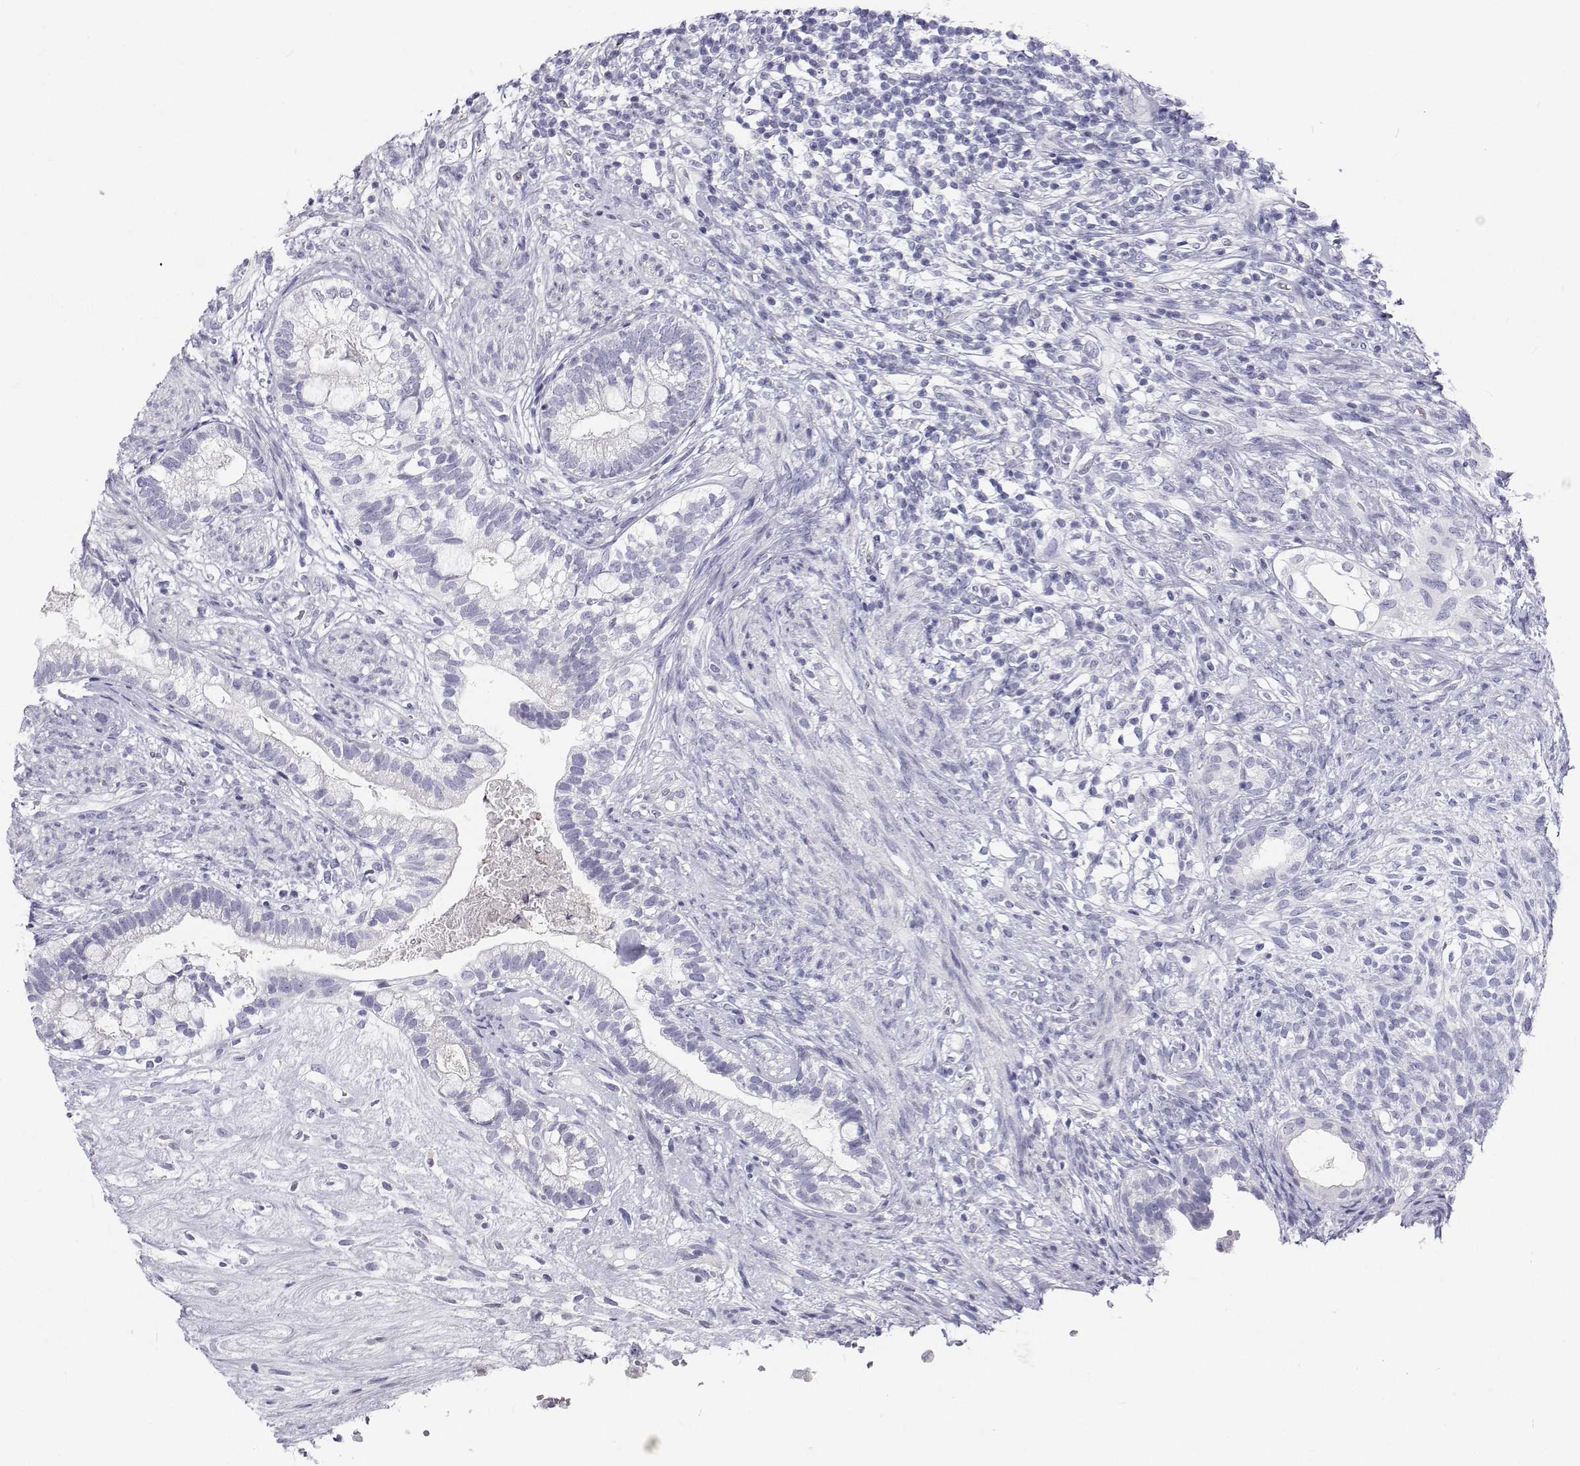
{"staining": {"intensity": "negative", "quantity": "none", "location": "none"}, "tissue": "testis cancer", "cell_type": "Tumor cells", "image_type": "cancer", "snomed": [{"axis": "morphology", "description": "Seminoma, NOS"}, {"axis": "morphology", "description": "Carcinoma, Embryonal, NOS"}, {"axis": "topography", "description": "Testis"}], "caption": "Human testis embryonal carcinoma stained for a protein using IHC reveals no positivity in tumor cells.", "gene": "TTN", "patient": {"sex": "male", "age": 41}}